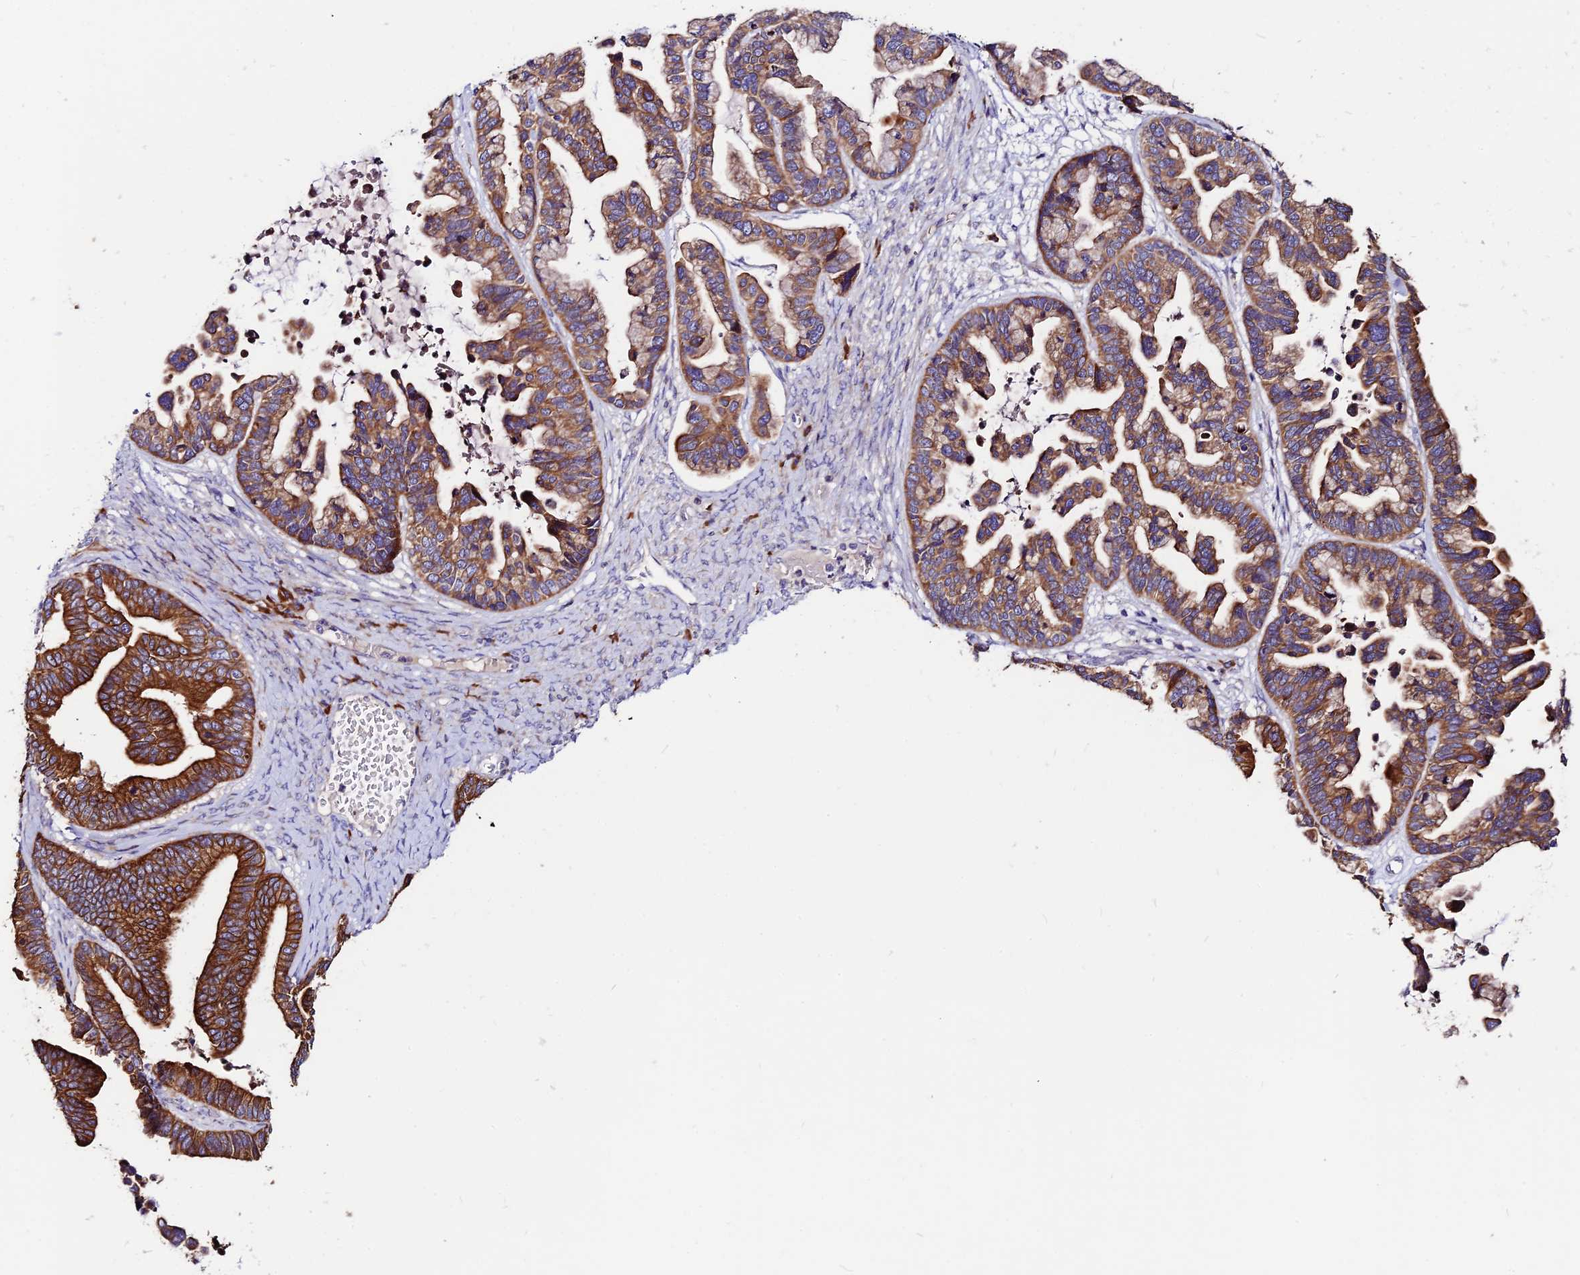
{"staining": {"intensity": "strong", "quantity": ">75%", "location": "cytoplasmic/membranous"}, "tissue": "ovarian cancer", "cell_type": "Tumor cells", "image_type": "cancer", "snomed": [{"axis": "morphology", "description": "Cystadenocarcinoma, serous, NOS"}, {"axis": "topography", "description": "Ovary"}], "caption": "An immunohistochemistry image of tumor tissue is shown. Protein staining in brown highlights strong cytoplasmic/membranous positivity in ovarian cancer within tumor cells. Using DAB (brown) and hematoxylin (blue) stains, captured at high magnification using brightfield microscopy.", "gene": "DENND2D", "patient": {"sex": "female", "age": 56}}